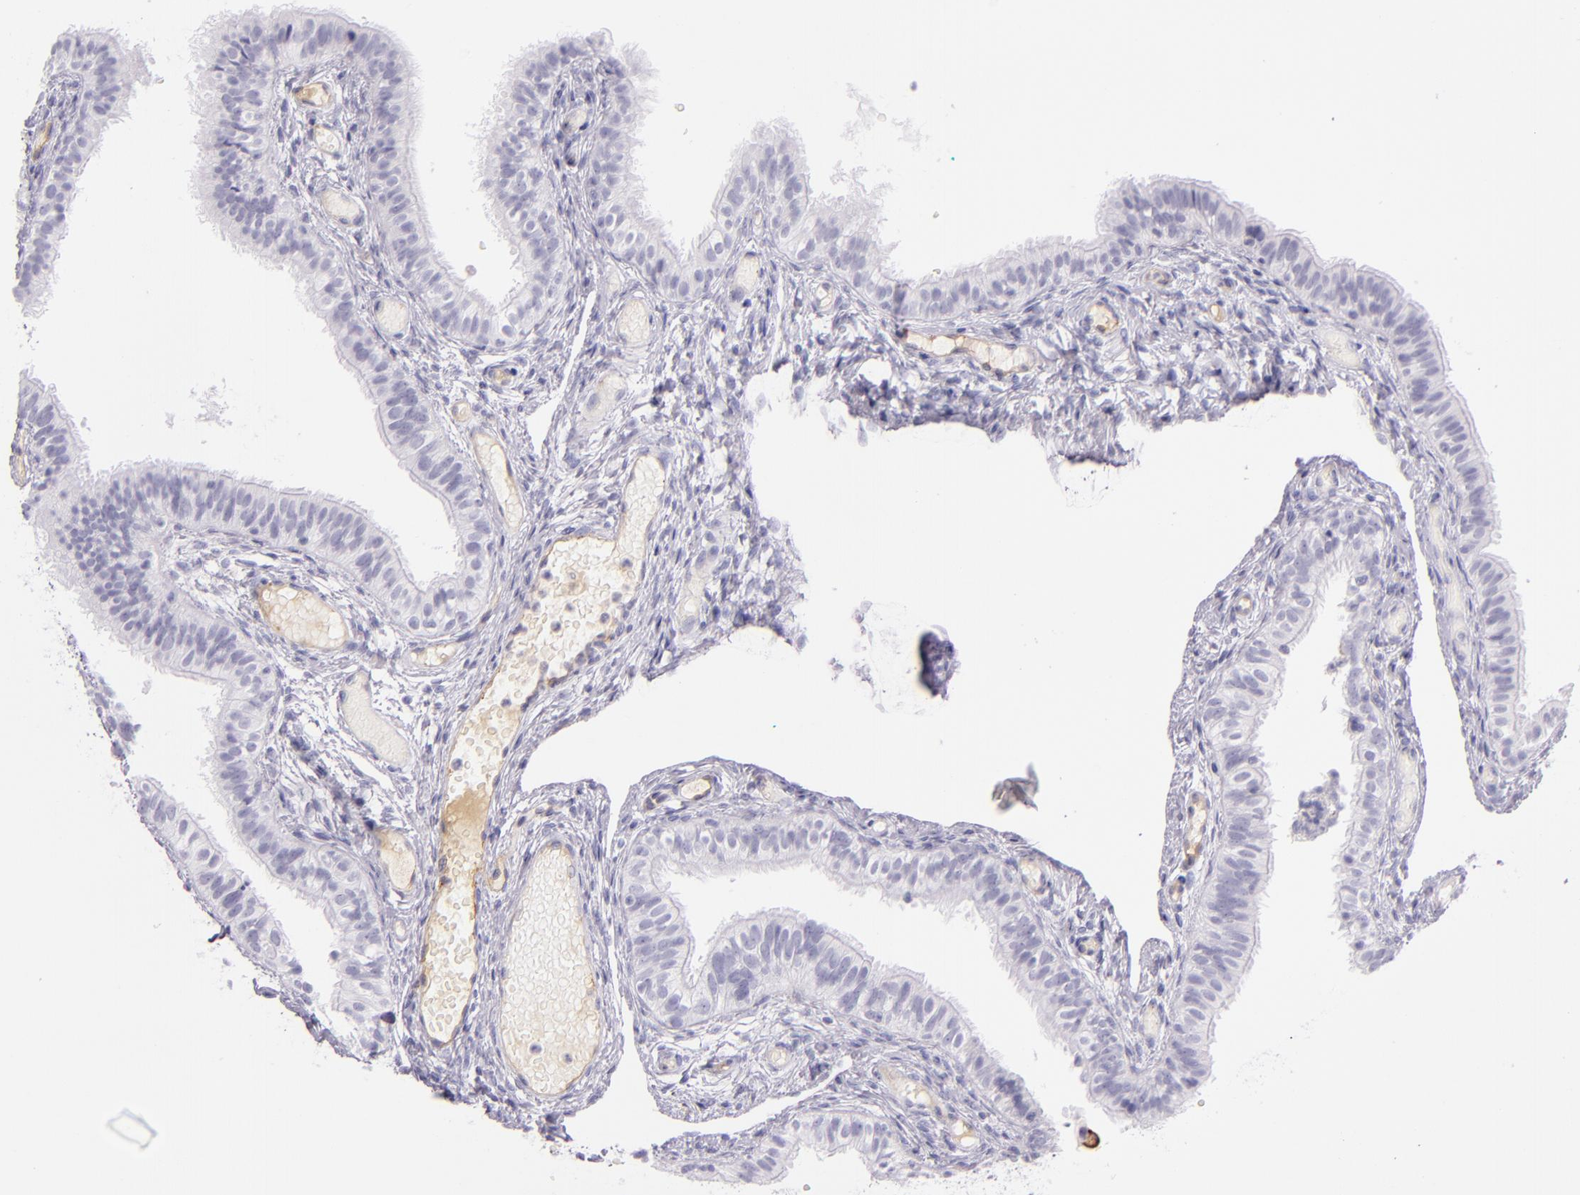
{"staining": {"intensity": "negative", "quantity": "none", "location": "none"}, "tissue": "fallopian tube", "cell_type": "Glandular cells", "image_type": "normal", "snomed": [{"axis": "morphology", "description": "Normal tissue, NOS"}, {"axis": "morphology", "description": "Dermoid, NOS"}, {"axis": "topography", "description": "Fallopian tube"}], "caption": "High power microscopy micrograph of an immunohistochemistry micrograph of normal fallopian tube, revealing no significant positivity in glandular cells. (DAB IHC visualized using brightfield microscopy, high magnification).", "gene": "ICAM1", "patient": {"sex": "female", "age": 33}}